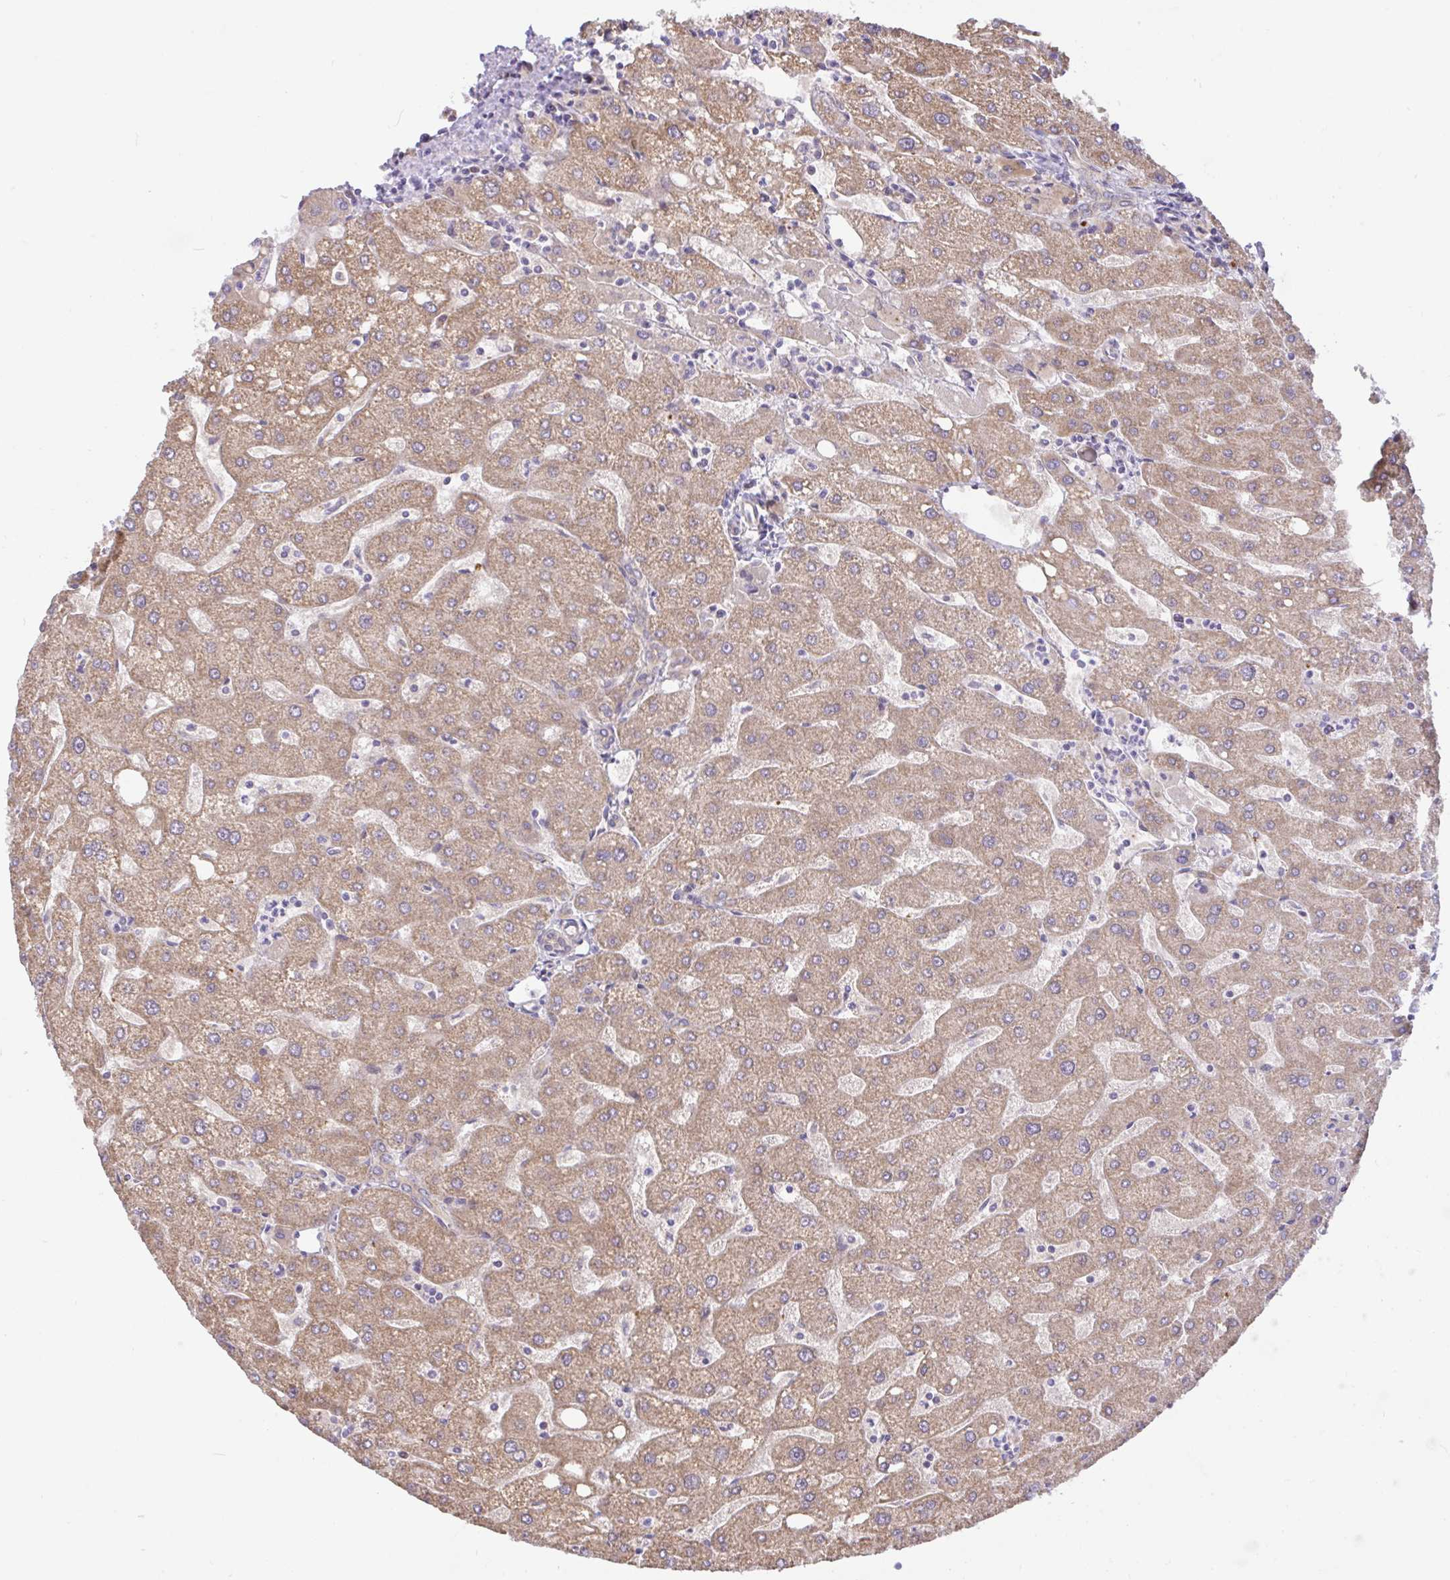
{"staining": {"intensity": "weak", "quantity": "<25%", "location": "cytoplasmic/membranous"}, "tissue": "liver", "cell_type": "Cholangiocytes", "image_type": "normal", "snomed": [{"axis": "morphology", "description": "Normal tissue, NOS"}, {"axis": "topography", "description": "Liver"}], "caption": "Immunohistochemistry micrograph of unremarkable liver stained for a protein (brown), which exhibits no expression in cholangiocytes.", "gene": "DLEU7", "patient": {"sex": "male", "age": 67}}